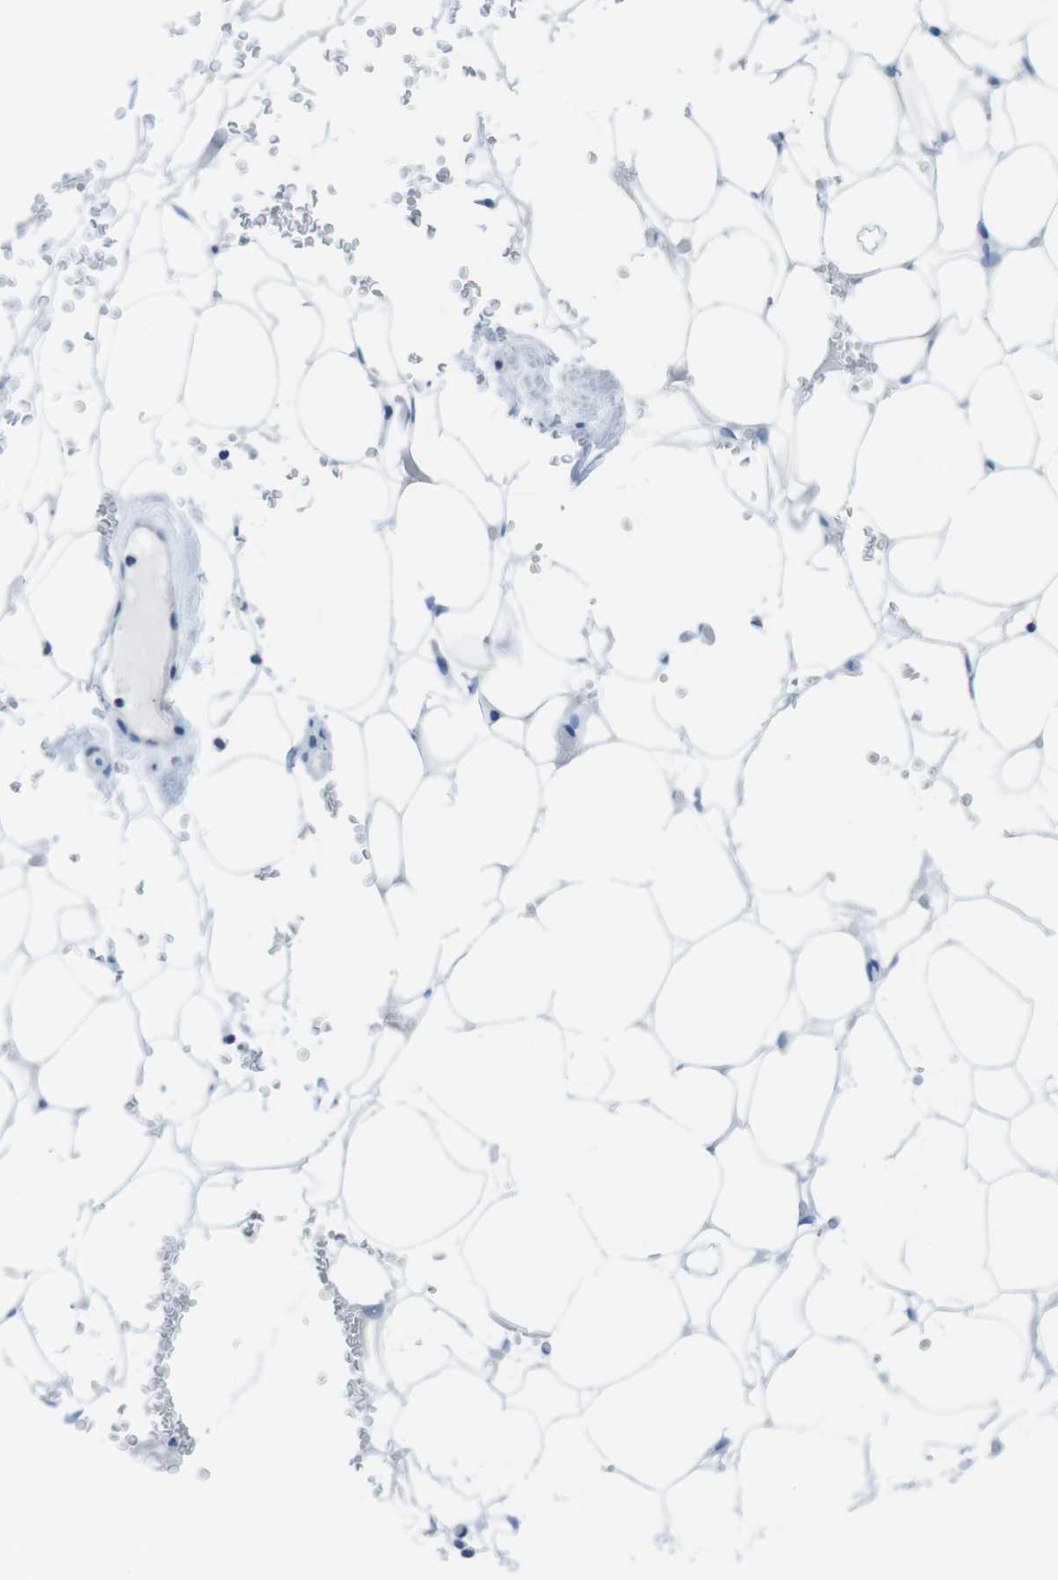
{"staining": {"intensity": "negative", "quantity": "none", "location": "none"}, "tissue": "adipose tissue", "cell_type": "Adipocytes", "image_type": "normal", "snomed": [{"axis": "morphology", "description": "Normal tissue, NOS"}, {"axis": "topography", "description": "Peripheral nerve tissue"}], "caption": "Immunohistochemistry (IHC) micrograph of unremarkable adipose tissue: human adipose tissue stained with DAB reveals no significant protein staining in adipocytes.", "gene": "ASIC5", "patient": {"sex": "male", "age": 70}}